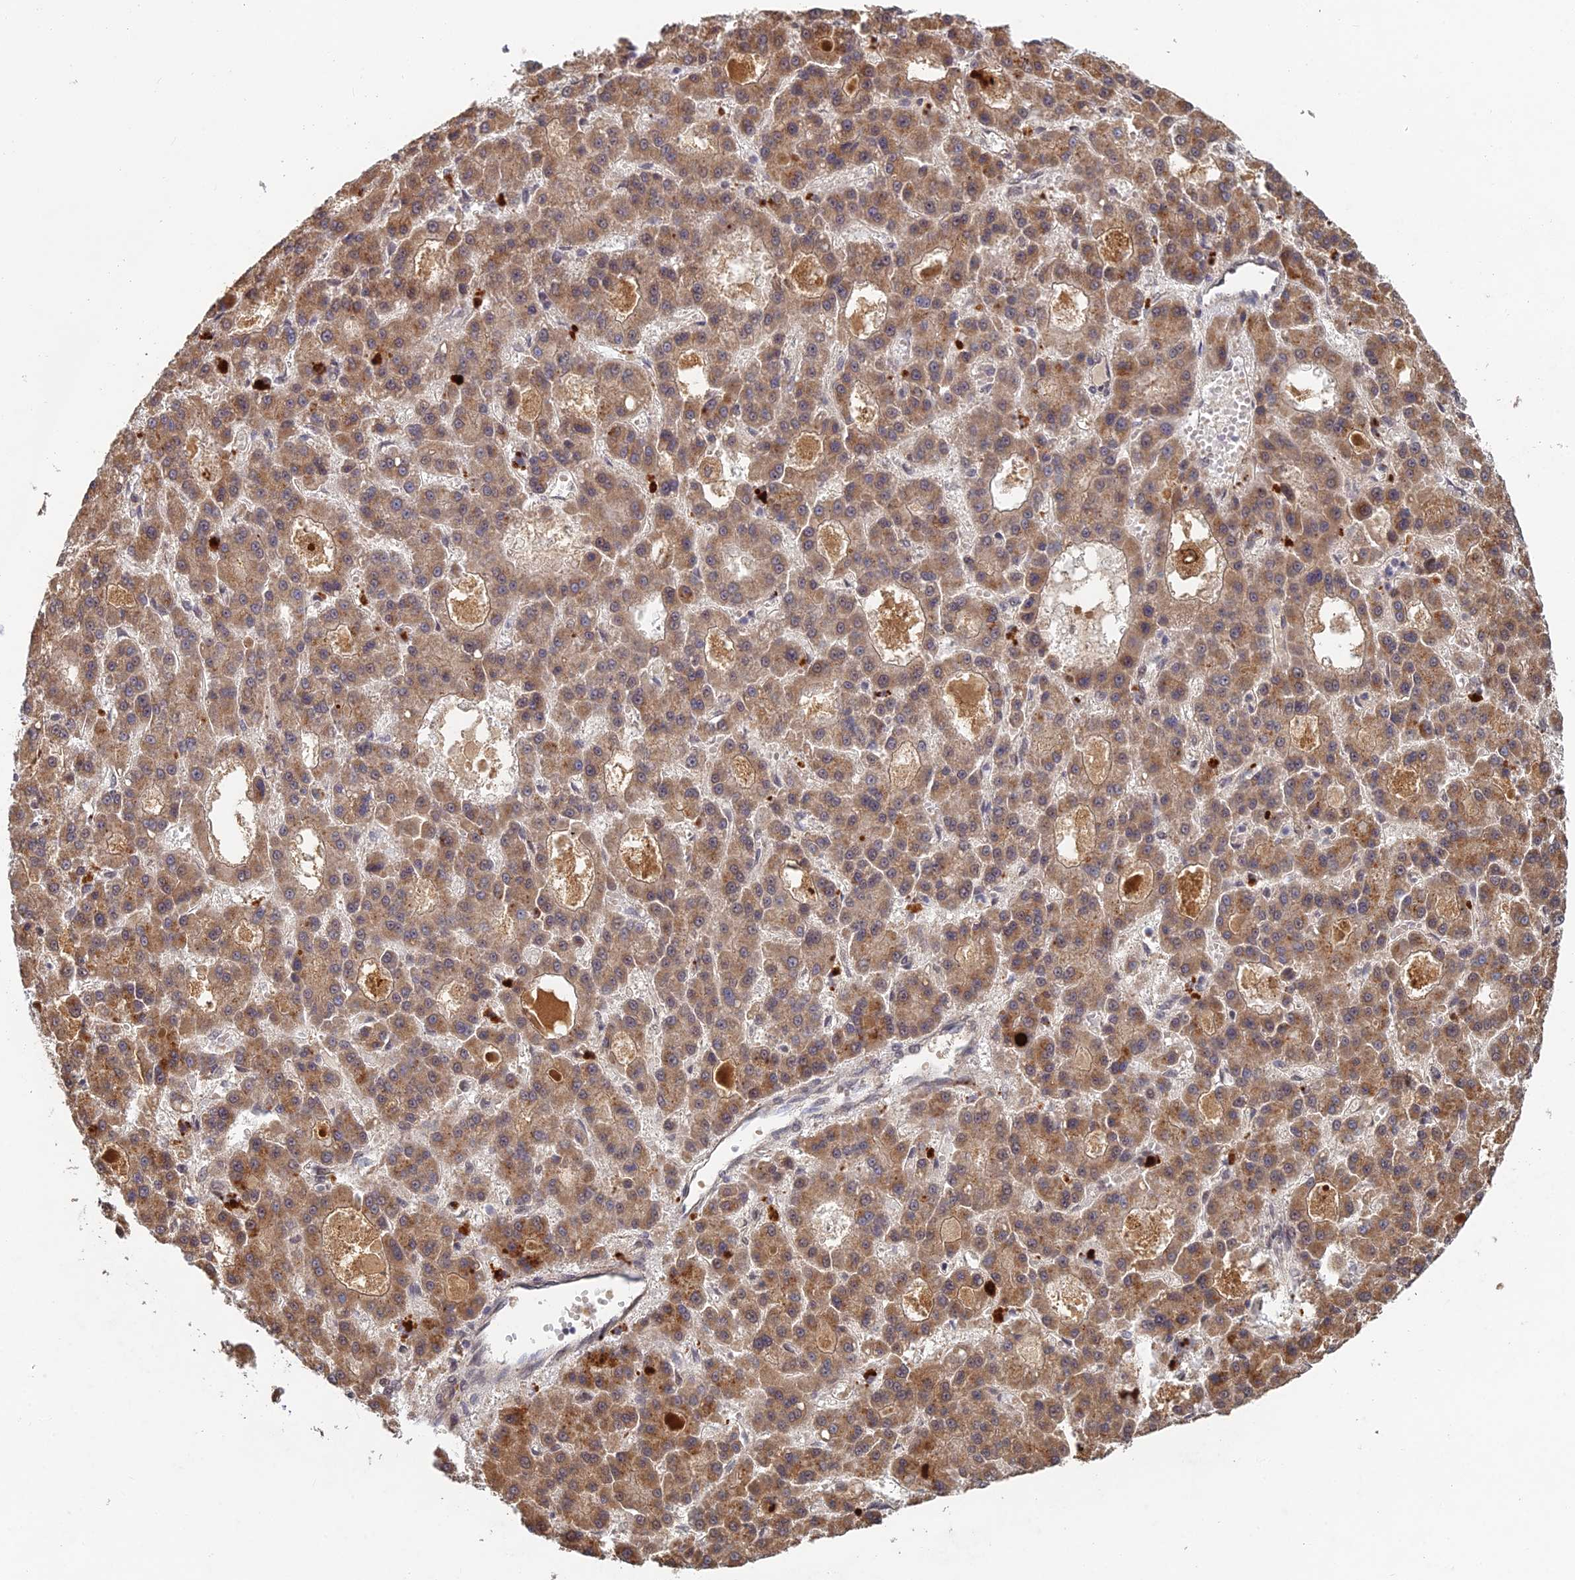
{"staining": {"intensity": "moderate", "quantity": ">75%", "location": "cytoplasmic/membranous"}, "tissue": "liver cancer", "cell_type": "Tumor cells", "image_type": "cancer", "snomed": [{"axis": "morphology", "description": "Carcinoma, Hepatocellular, NOS"}, {"axis": "topography", "description": "Liver"}], "caption": "Liver cancer stained with DAB (3,3'-diaminobenzidine) immunohistochemistry demonstrates medium levels of moderate cytoplasmic/membranous staining in approximately >75% of tumor cells.", "gene": "RANBP3", "patient": {"sex": "male", "age": 70}}